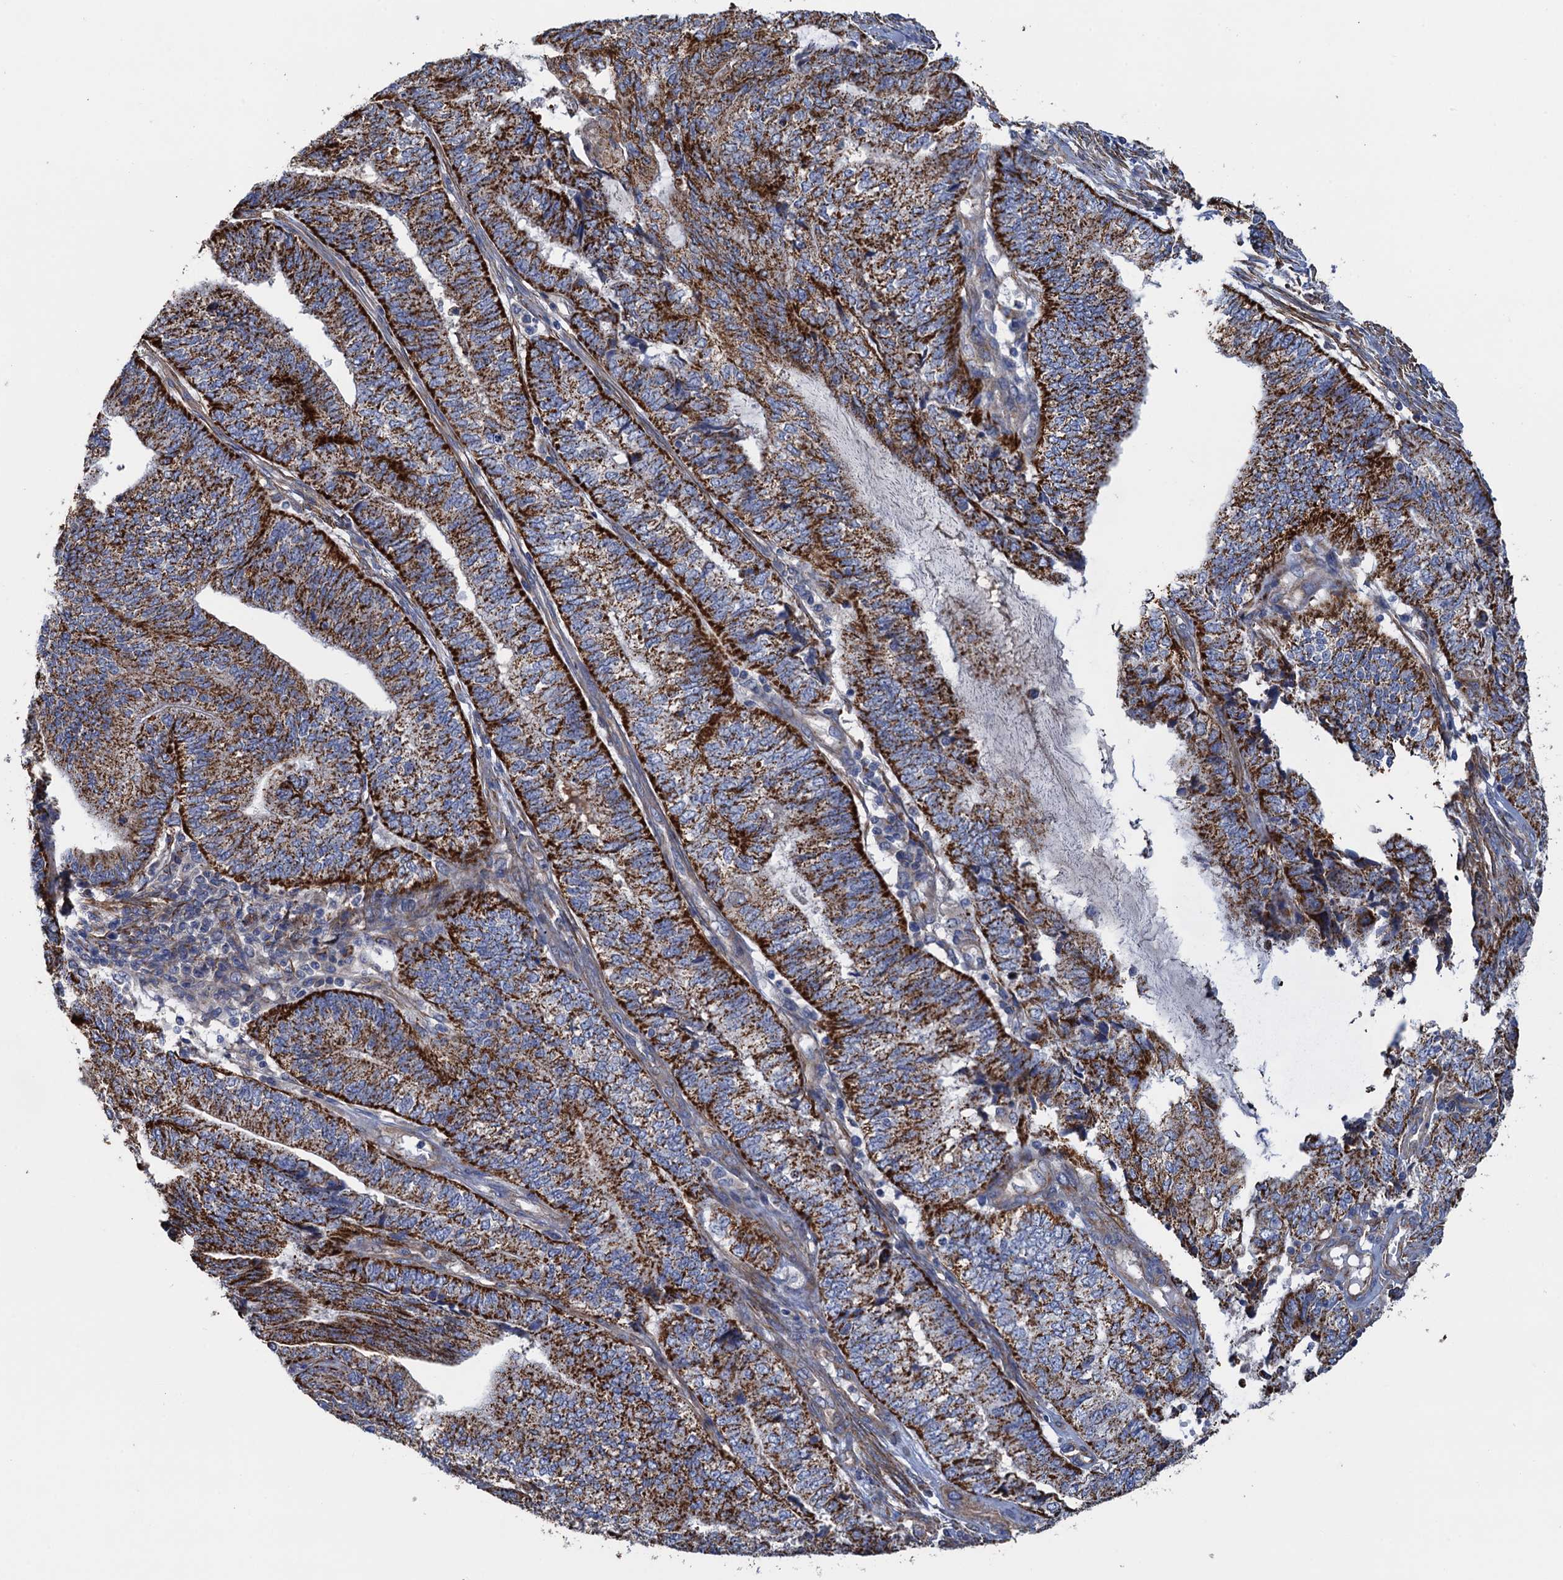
{"staining": {"intensity": "strong", "quantity": ">75%", "location": "cytoplasmic/membranous"}, "tissue": "endometrial cancer", "cell_type": "Tumor cells", "image_type": "cancer", "snomed": [{"axis": "morphology", "description": "Adenocarcinoma, NOS"}, {"axis": "topography", "description": "Uterus"}, {"axis": "topography", "description": "Endometrium"}], "caption": "DAB immunohistochemical staining of human adenocarcinoma (endometrial) demonstrates strong cytoplasmic/membranous protein staining in approximately >75% of tumor cells.", "gene": "GCSH", "patient": {"sex": "female", "age": 70}}